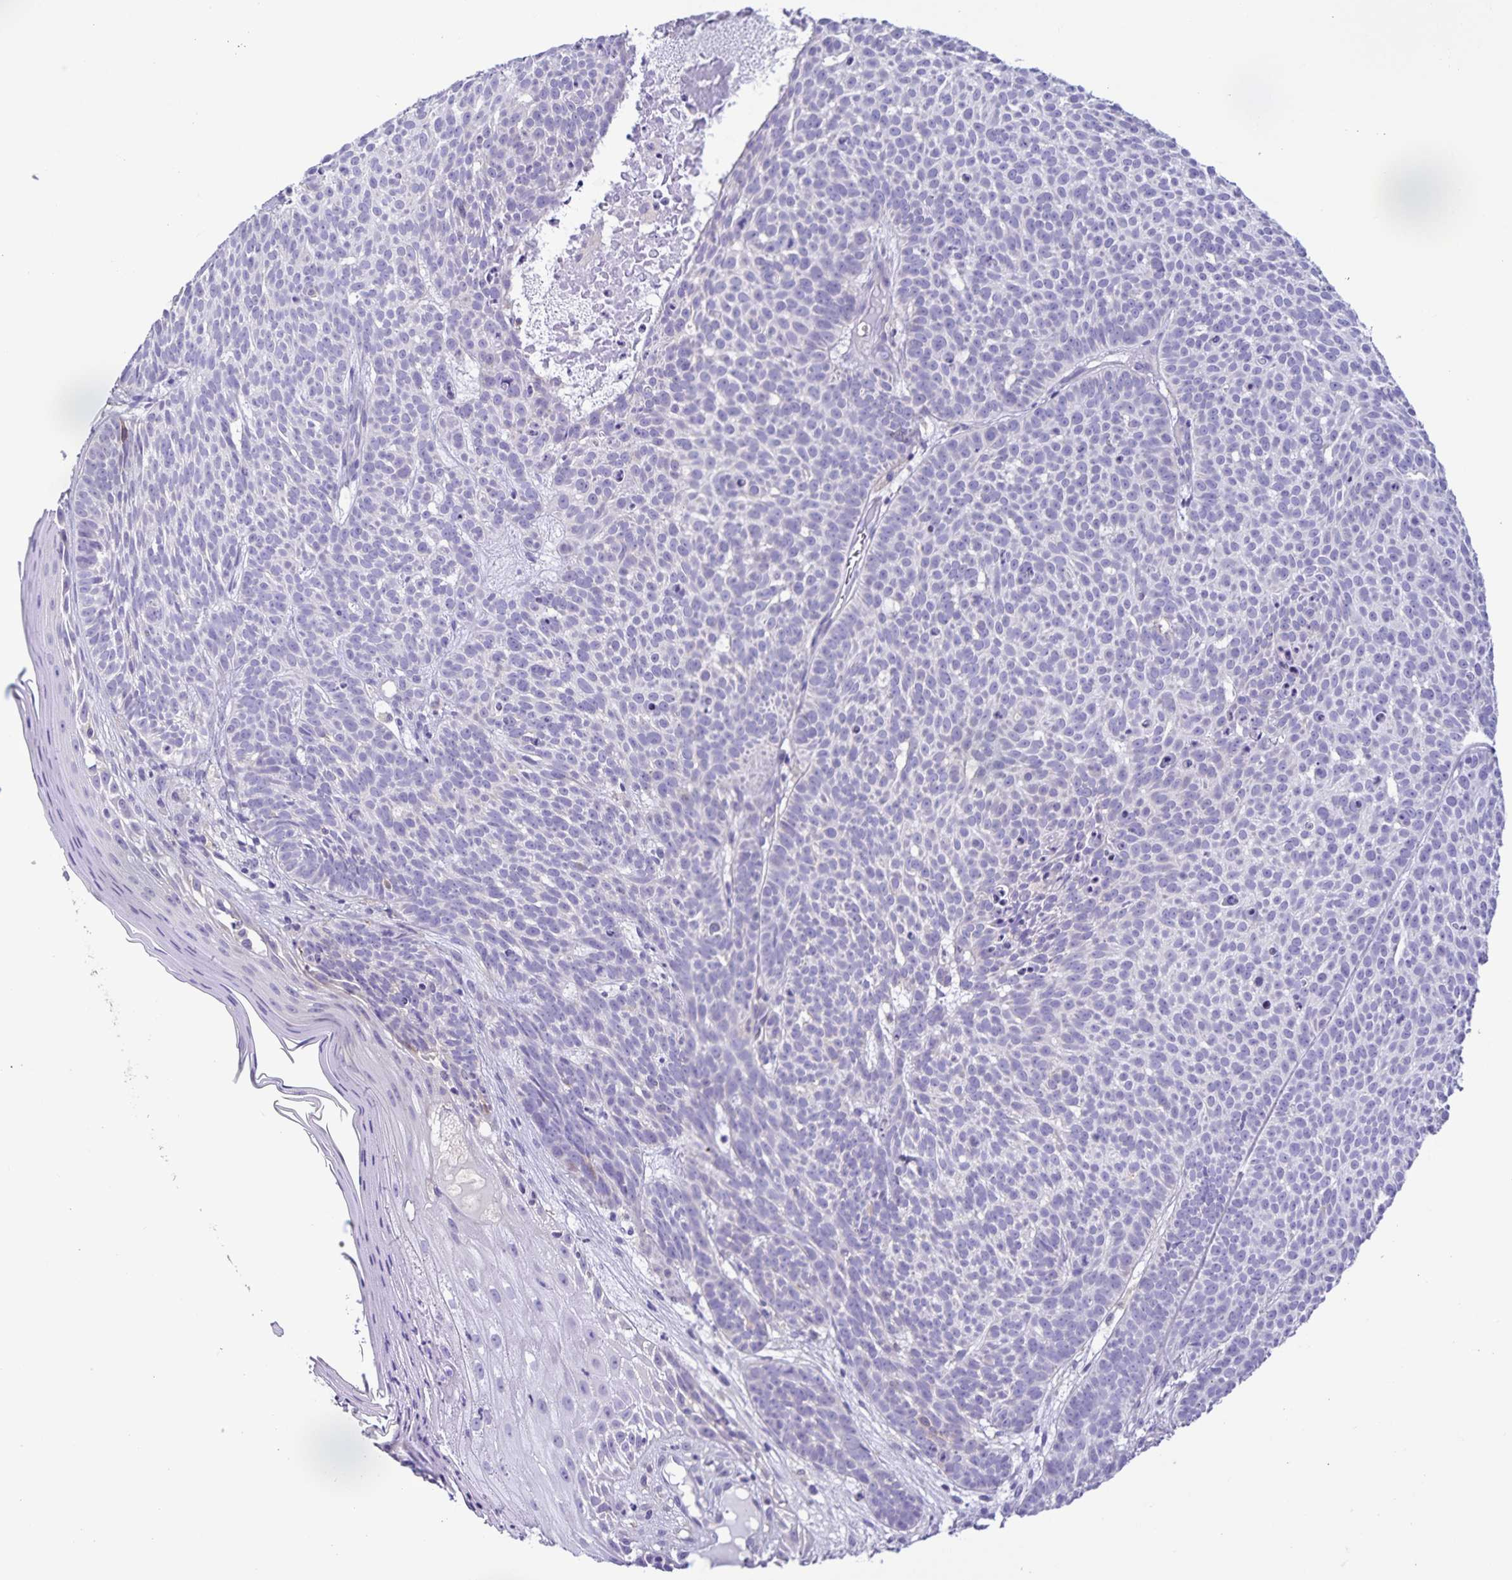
{"staining": {"intensity": "negative", "quantity": "none", "location": "none"}, "tissue": "skin cancer", "cell_type": "Tumor cells", "image_type": "cancer", "snomed": [{"axis": "morphology", "description": "Basal cell carcinoma"}, {"axis": "topography", "description": "Skin"}], "caption": "IHC photomicrograph of human skin cancer (basal cell carcinoma) stained for a protein (brown), which reveals no expression in tumor cells.", "gene": "BOLL", "patient": {"sex": "male", "age": 90}}